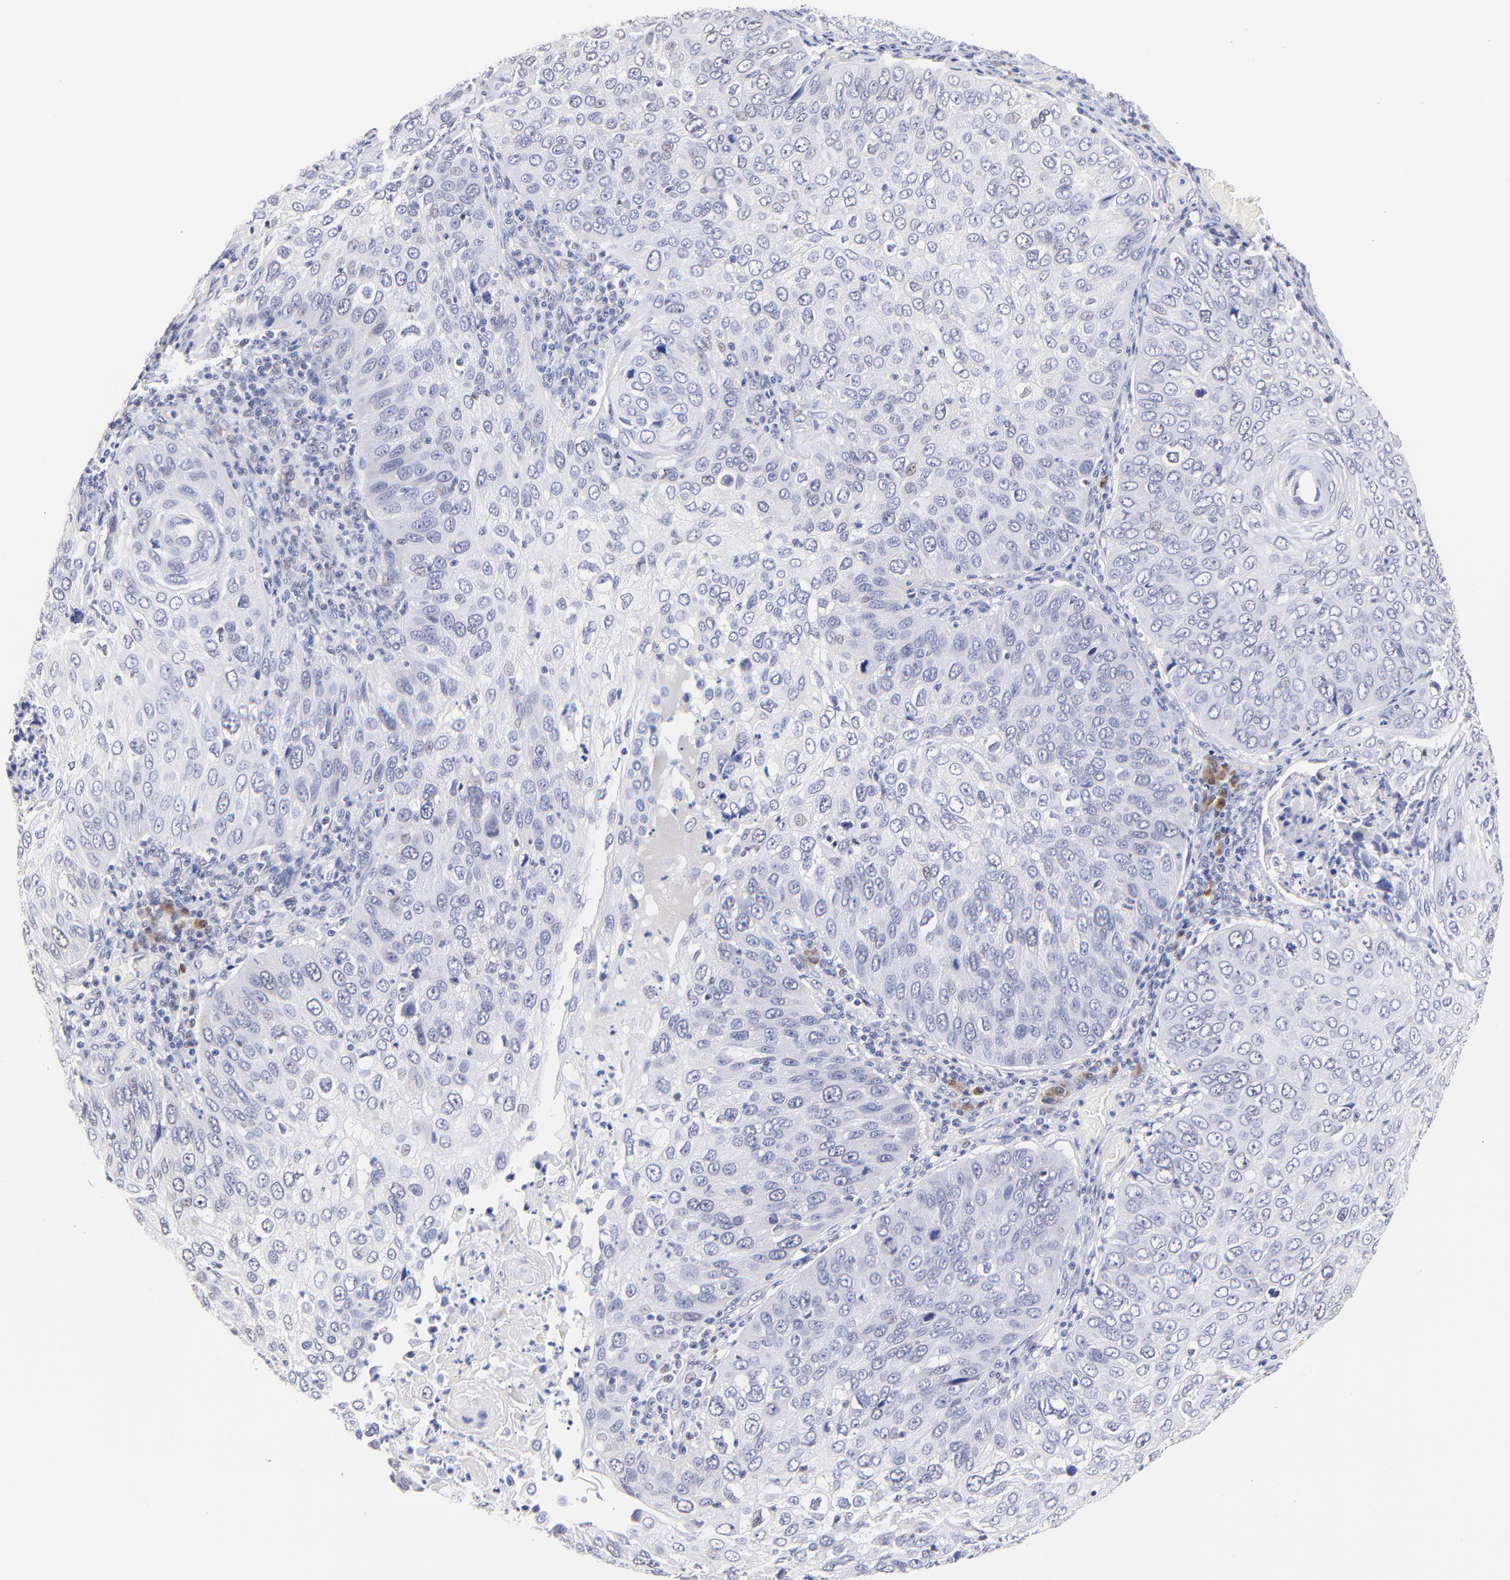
{"staining": {"intensity": "negative", "quantity": "none", "location": "none"}, "tissue": "skin cancer", "cell_type": "Tumor cells", "image_type": "cancer", "snomed": [{"axis": "morphology", "description": "Squamous cell carcinoma, NOS"}, {"axis": "topography", "description": "Skin"}], "caption": "There is no significant expression in tumor cells of skin squamous cell carcinoma. Nuclei are stained in blue.", "gene": "ZNF155", "patient": {"sex": "male", "age": 87}}